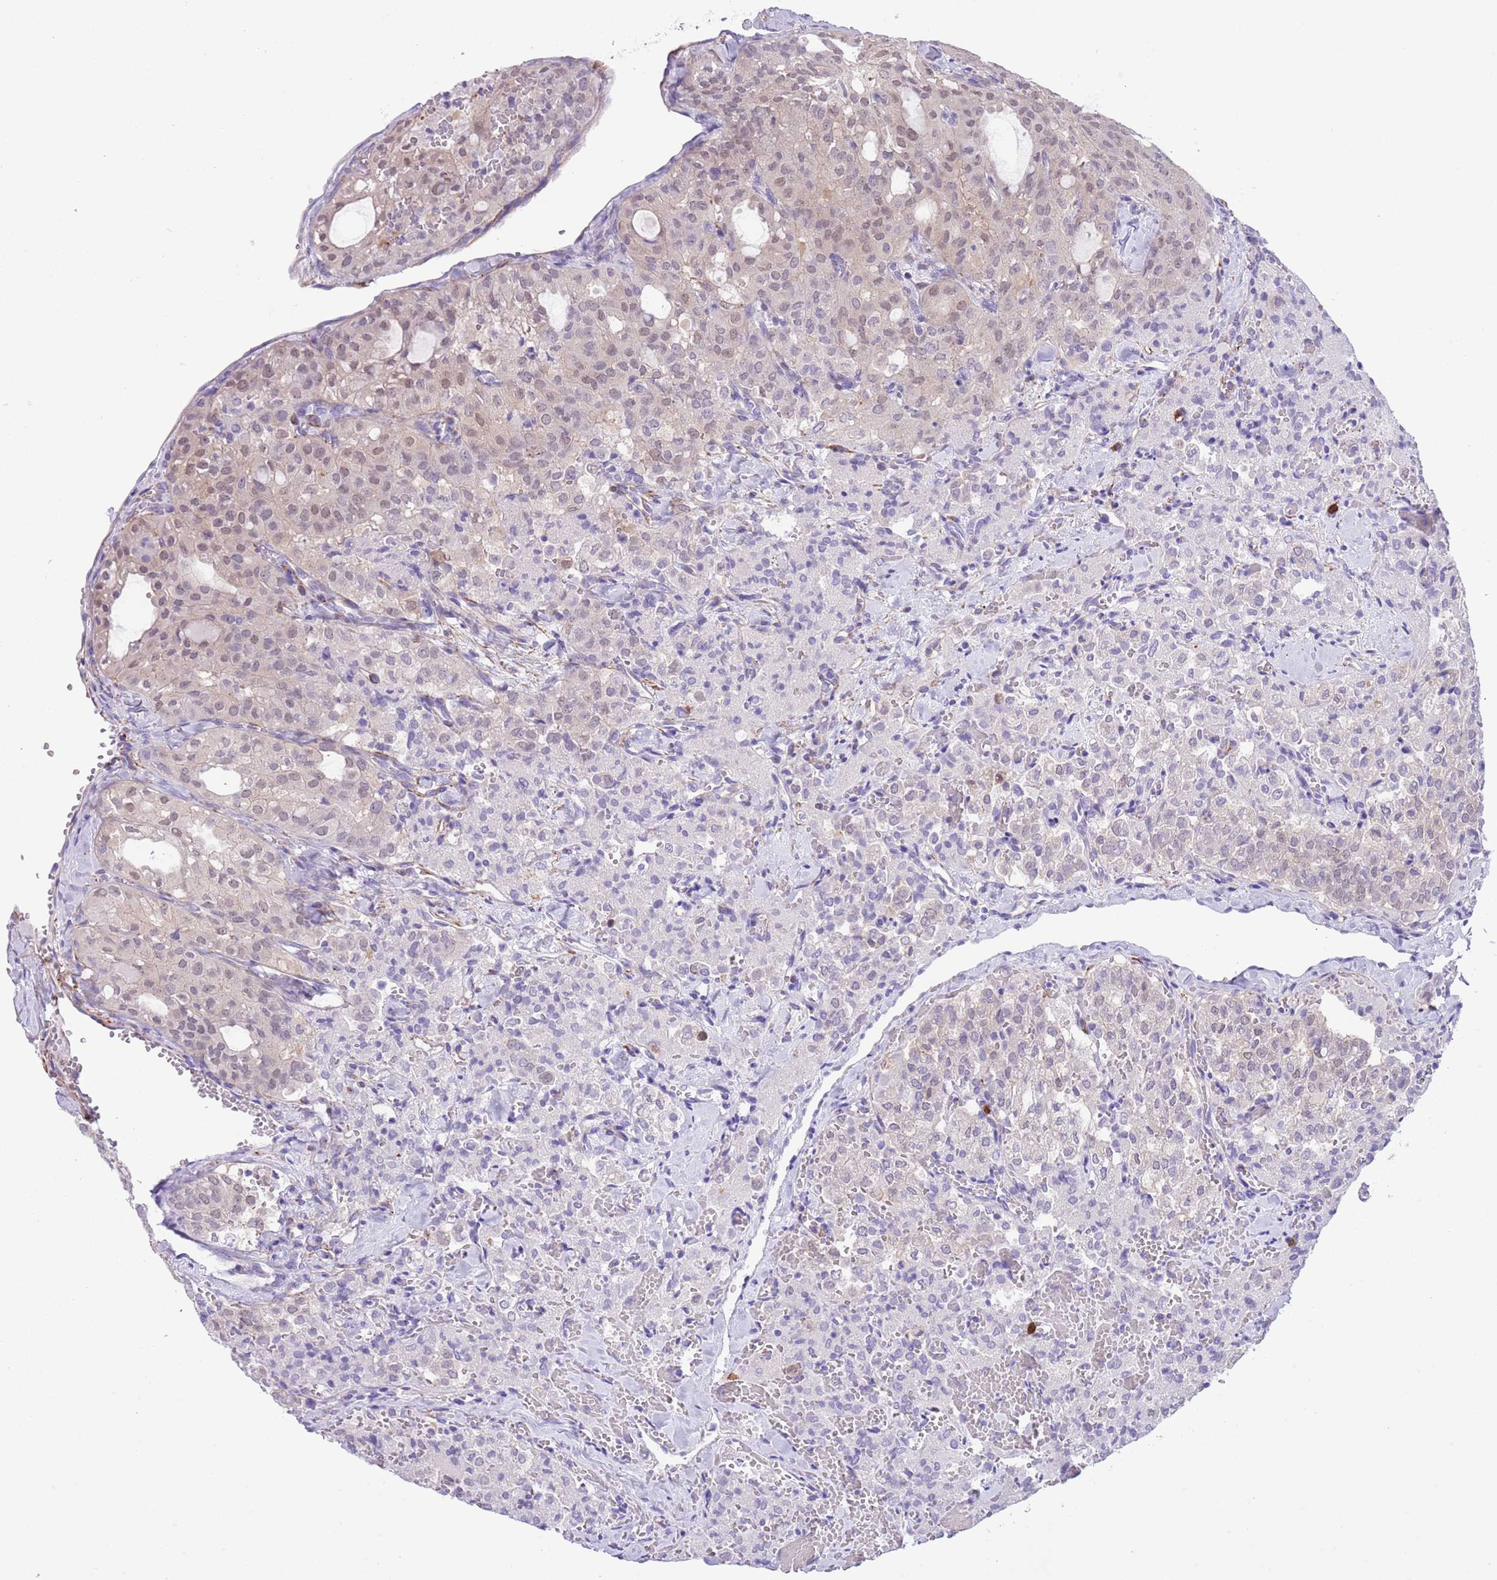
{"staining": {"intensity": "weak", "quantity": "<25%", "location": "nuclear"}, "tissue": "thyroid cancer", "cell_type": "Tumor cells", "image_type": "cancer", "snomed": [{"axis": "morphology", "description": "Follicular adenoma carcinoma, NOS"}, {"axis": "topography", "description": "Thyroid gland"}], "caption": "Protein analysis of thyroid cancer (follicular adenoma carcinoma) exhibits no significant positivity in tumor cells. The staining is performed using DAB brown chromogen with nuclei counter-stained in using hematoxylin.", "gene": "TSGA13", "patient": {"sex": "male", "age": 75}}